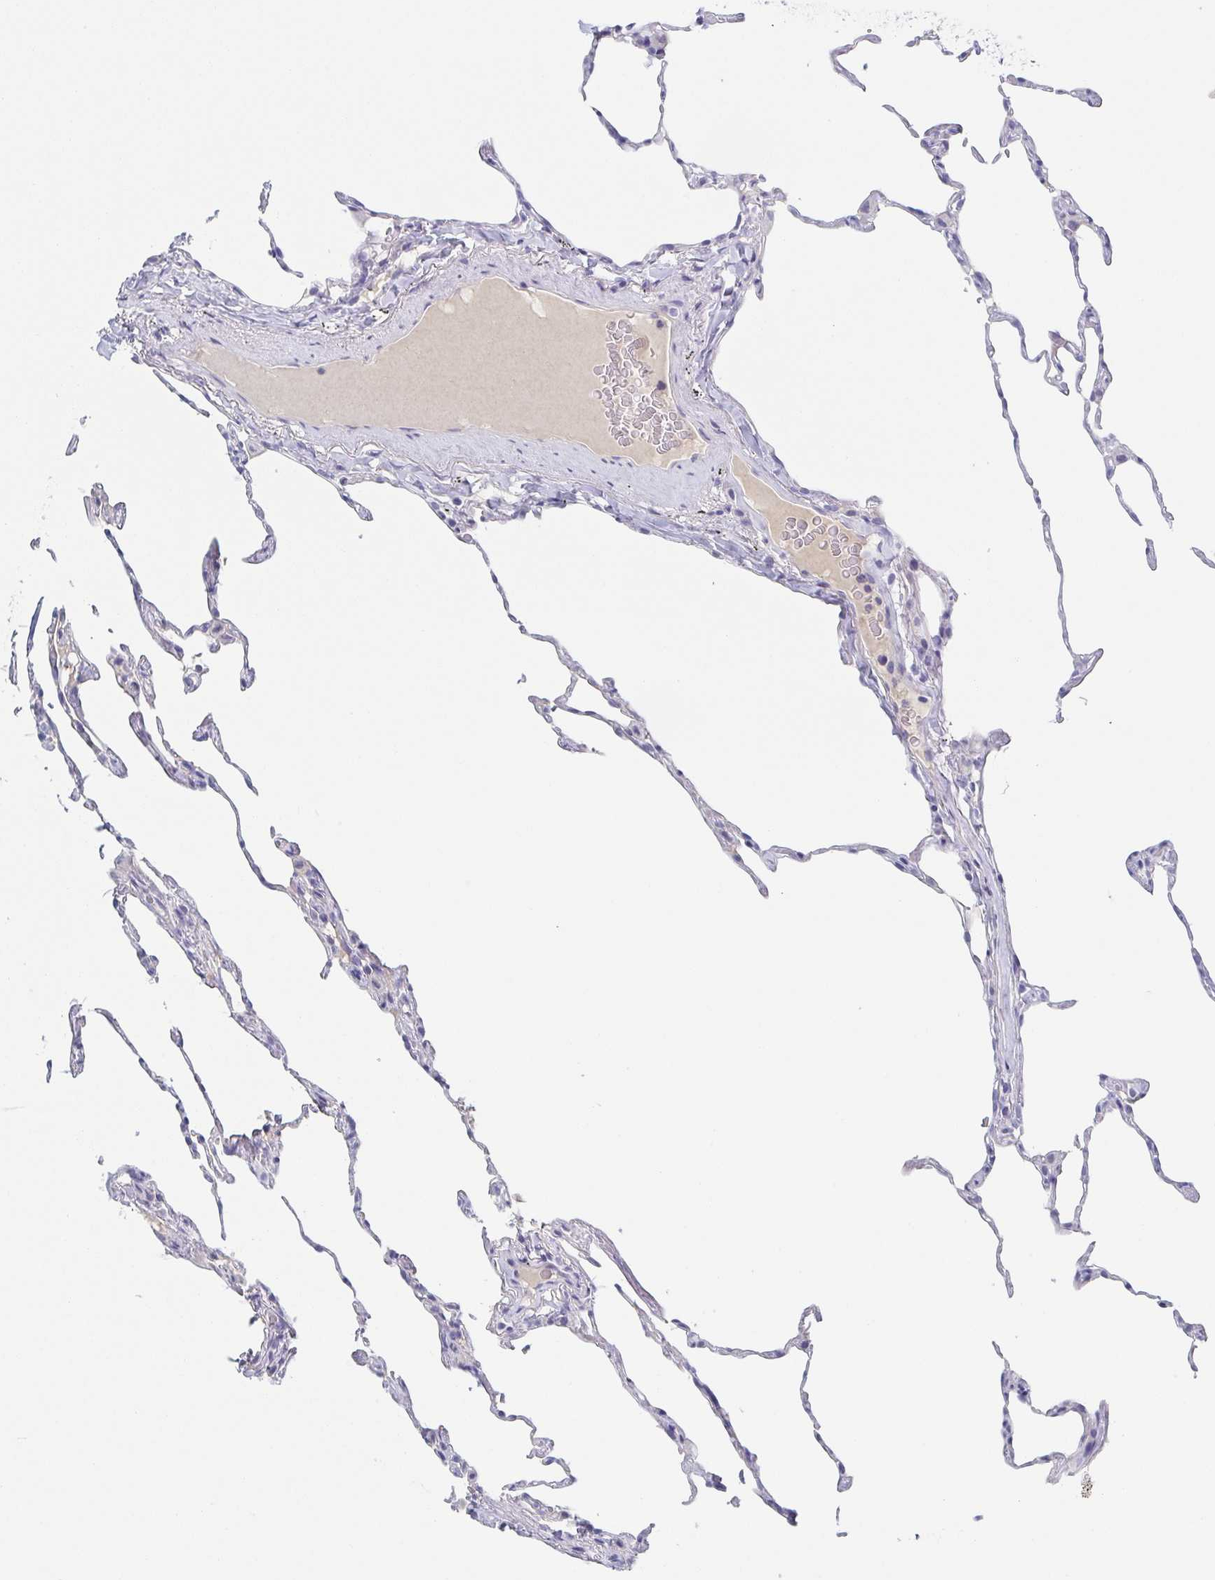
{"staining": {"intensity": "negative", "quantity": "none", "location": "none"}, "tissue": "lung", "cell_type": "Alveolar cells", "image_type": "normal", "snomed": [{"axis": "morphology", "description": "Normal tissue, NOS"}, {"axis": "topography", "description": "Lung"}], "caption": "DAB (3,3'-diaminobenzidine) immunohistochemical staining of unremarkable human lung exhibits no significant staining in alveolar cells. (DAB (3,3'-diaminobenzidine) immunohistochemistry visualized using brightfield microscopy, high magnification).", "gene": "RHOV", "patient": {"sex": "female", "age": 57}}